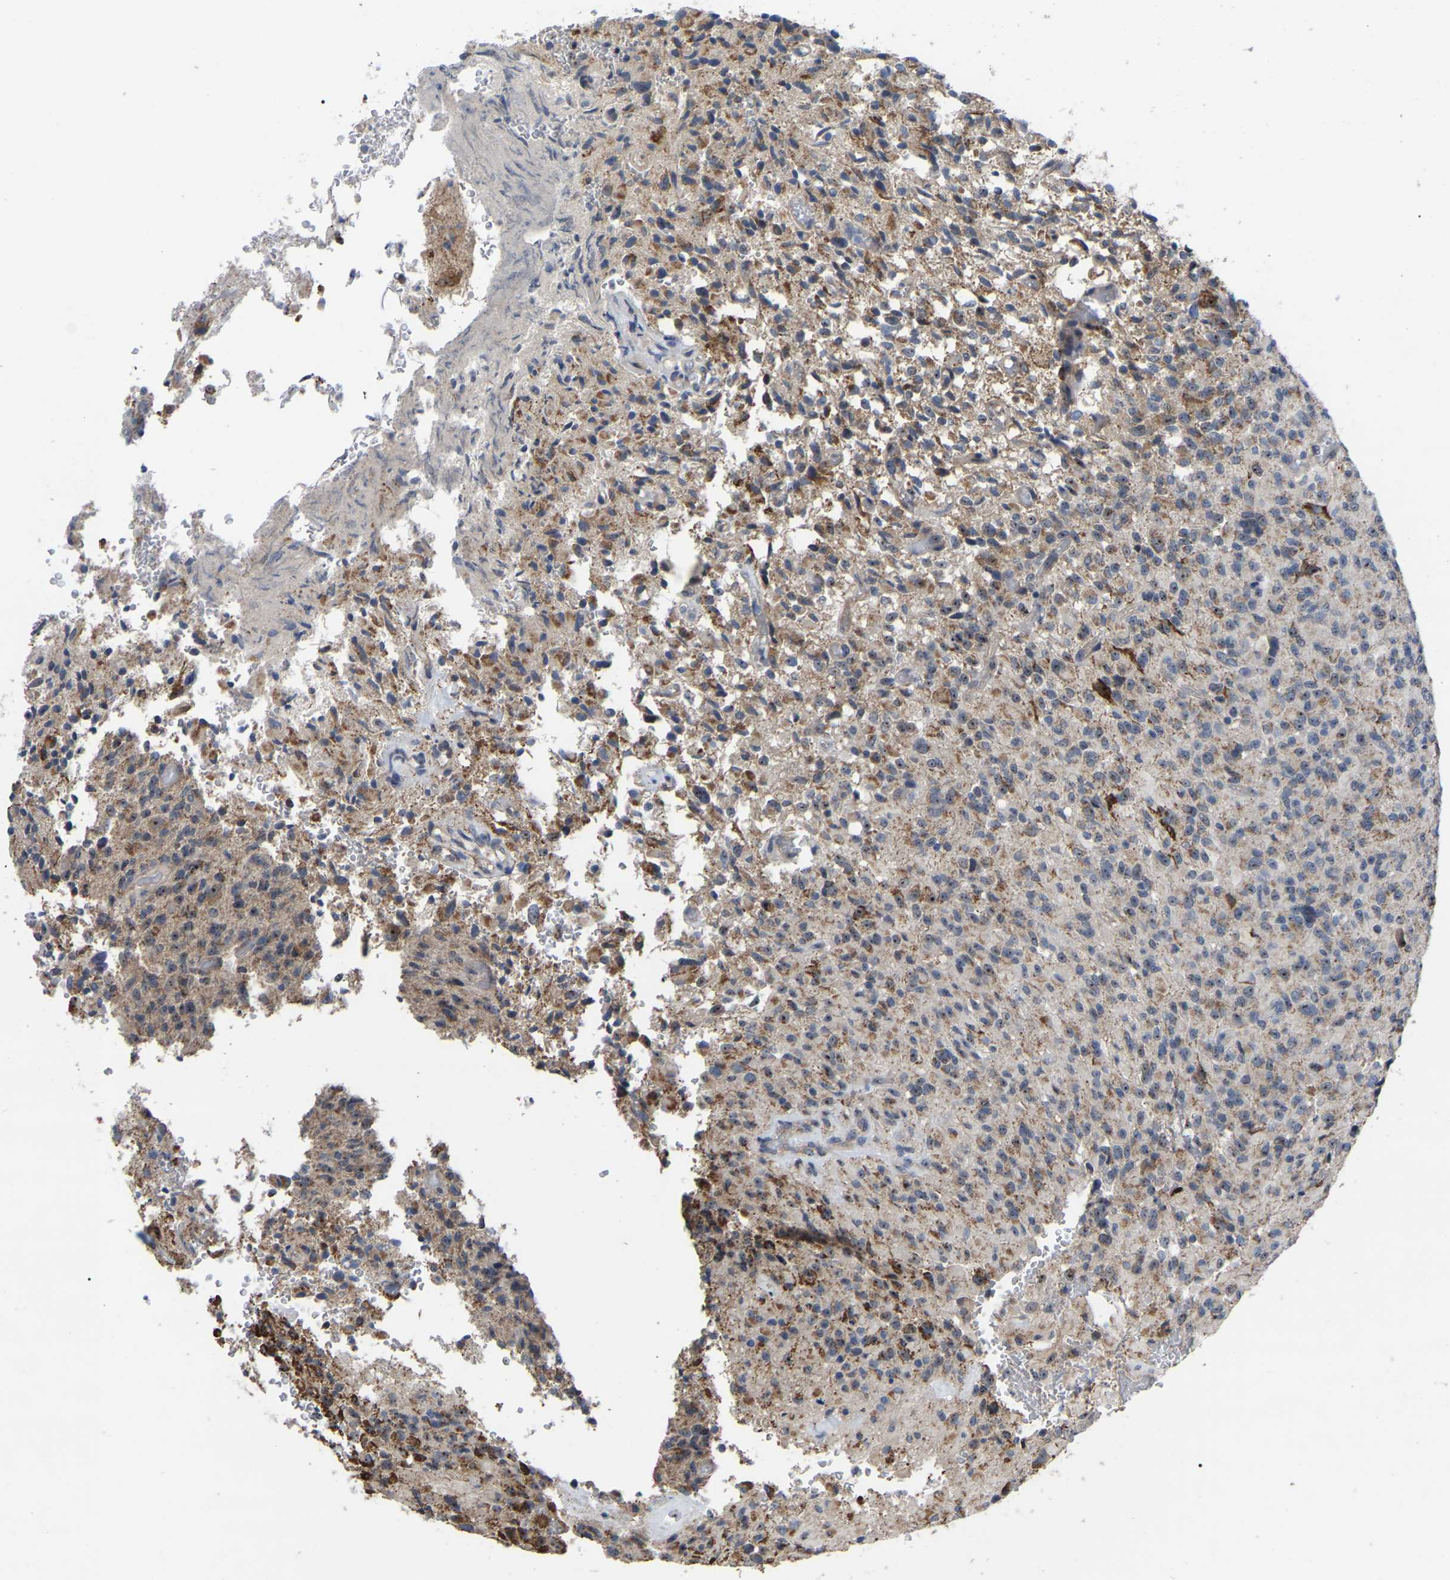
{"staining": {"intensity": "moderate", "quantity": "25%-75%", "location": "nuclear"}, "tissue": "glioma", "cell_type": "Tumor cells", "image_type": "cancer", "snomed": [{"axis": "morphology", "description": "Glioma, malignant, High grade"}, {"axis": "topography", "description": "Brain"}], "caption": "A medium amount of moderate nuclear staining is appreciated in approximately 25%-75% of tumor cells in malignant high-grade glioma tissue.", "gene": "NOP53", "patient": {"sex": "male", "age": 71}}